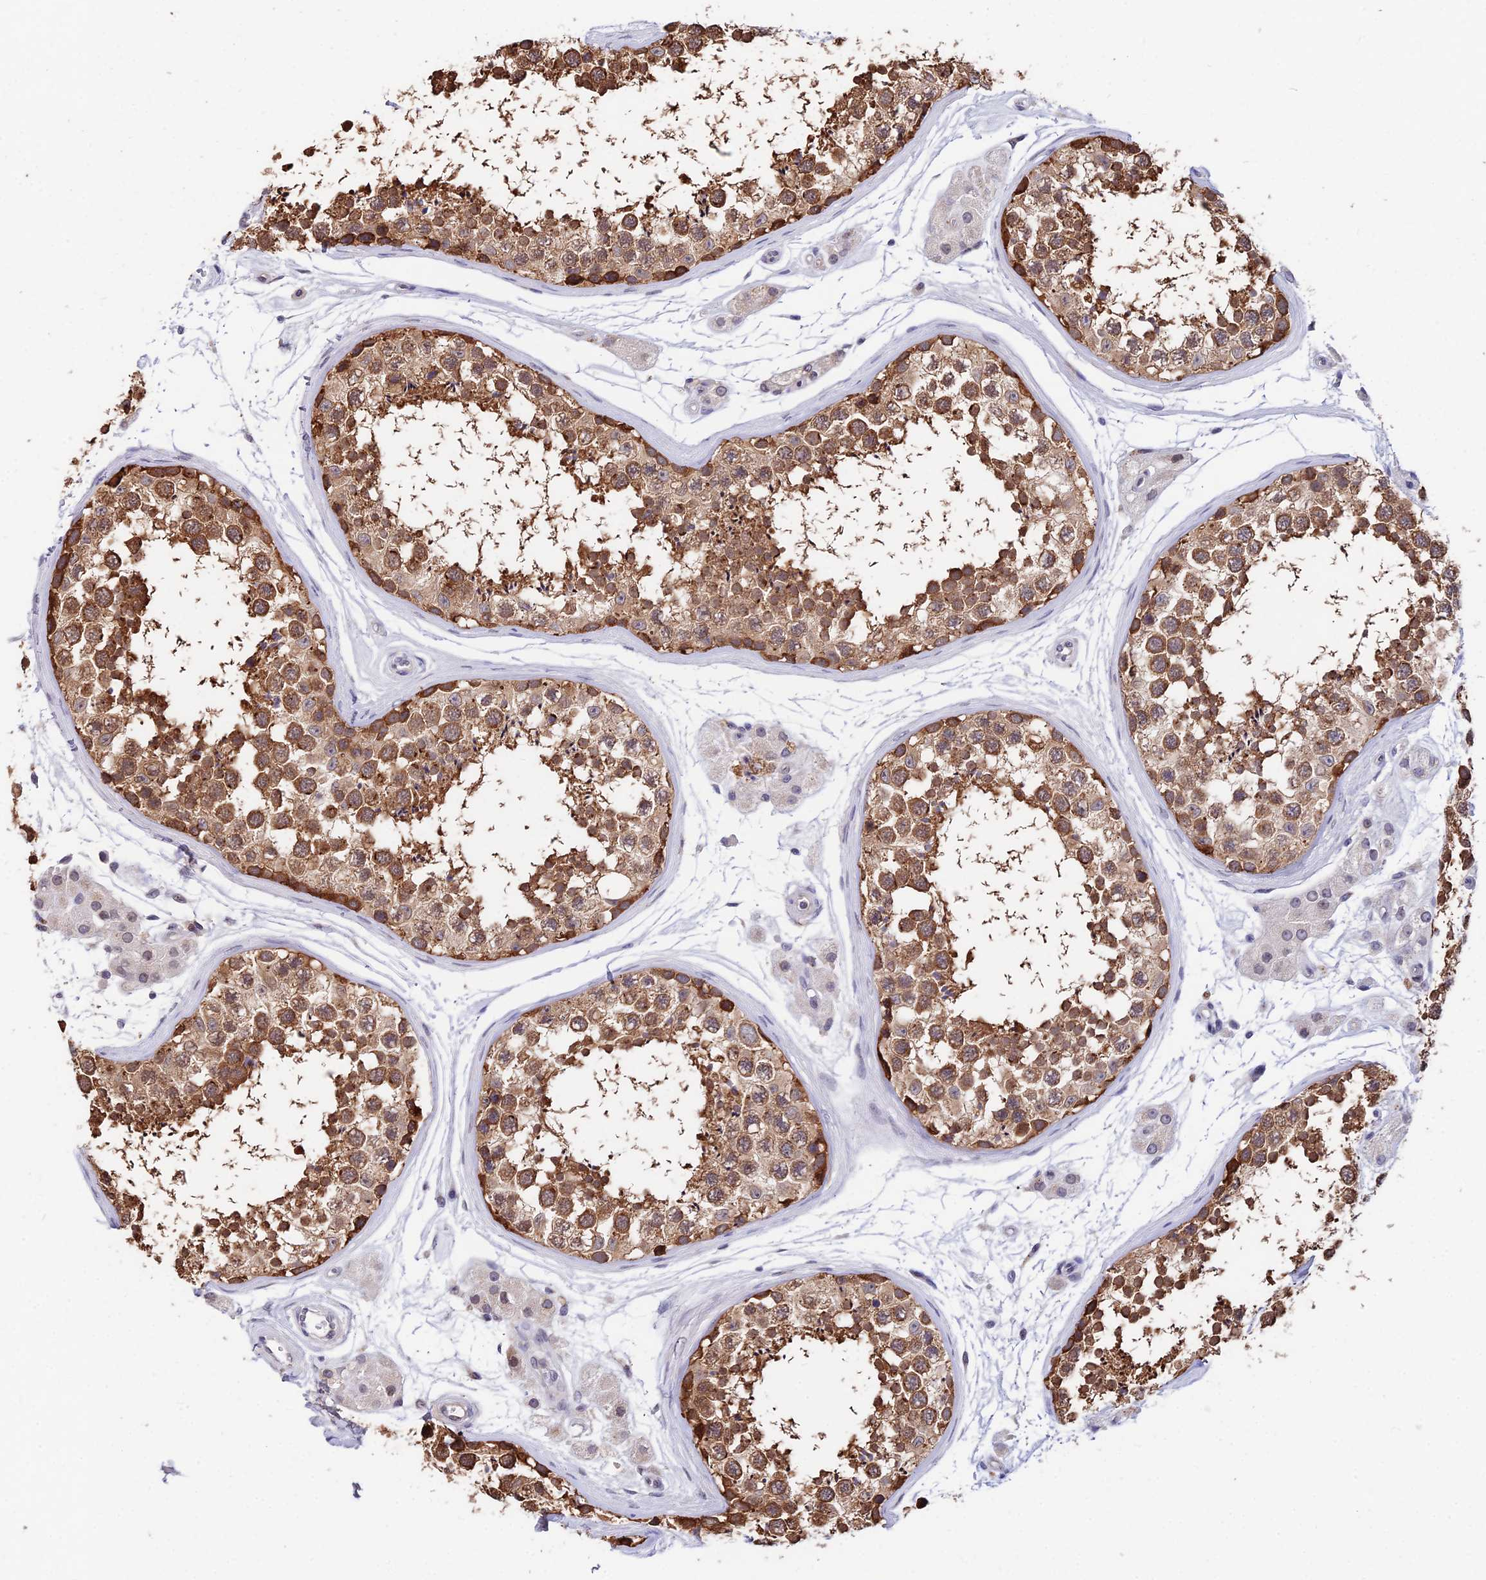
{"staining": {"intensity": "strong", "quantity": ">75%", "location": "cytoplasmic/membranous"}, "tissue": "testis", "cell_type": "Cells in seminiferous ducts", "image_type": "normal", "snomed": [{"axis": "morphology", "description": "Normal tissue, NOS"}, {"axis": "topography", "description": "Testis"}], "caption": "Testis stained with immunohistochemistry demonstrates strong cytoplasmic/membranous expression in approximately >75% of cells in seminiferous ducts.", "gene": "INPP4A", "patient": {"sex": "male", "age": 56}}